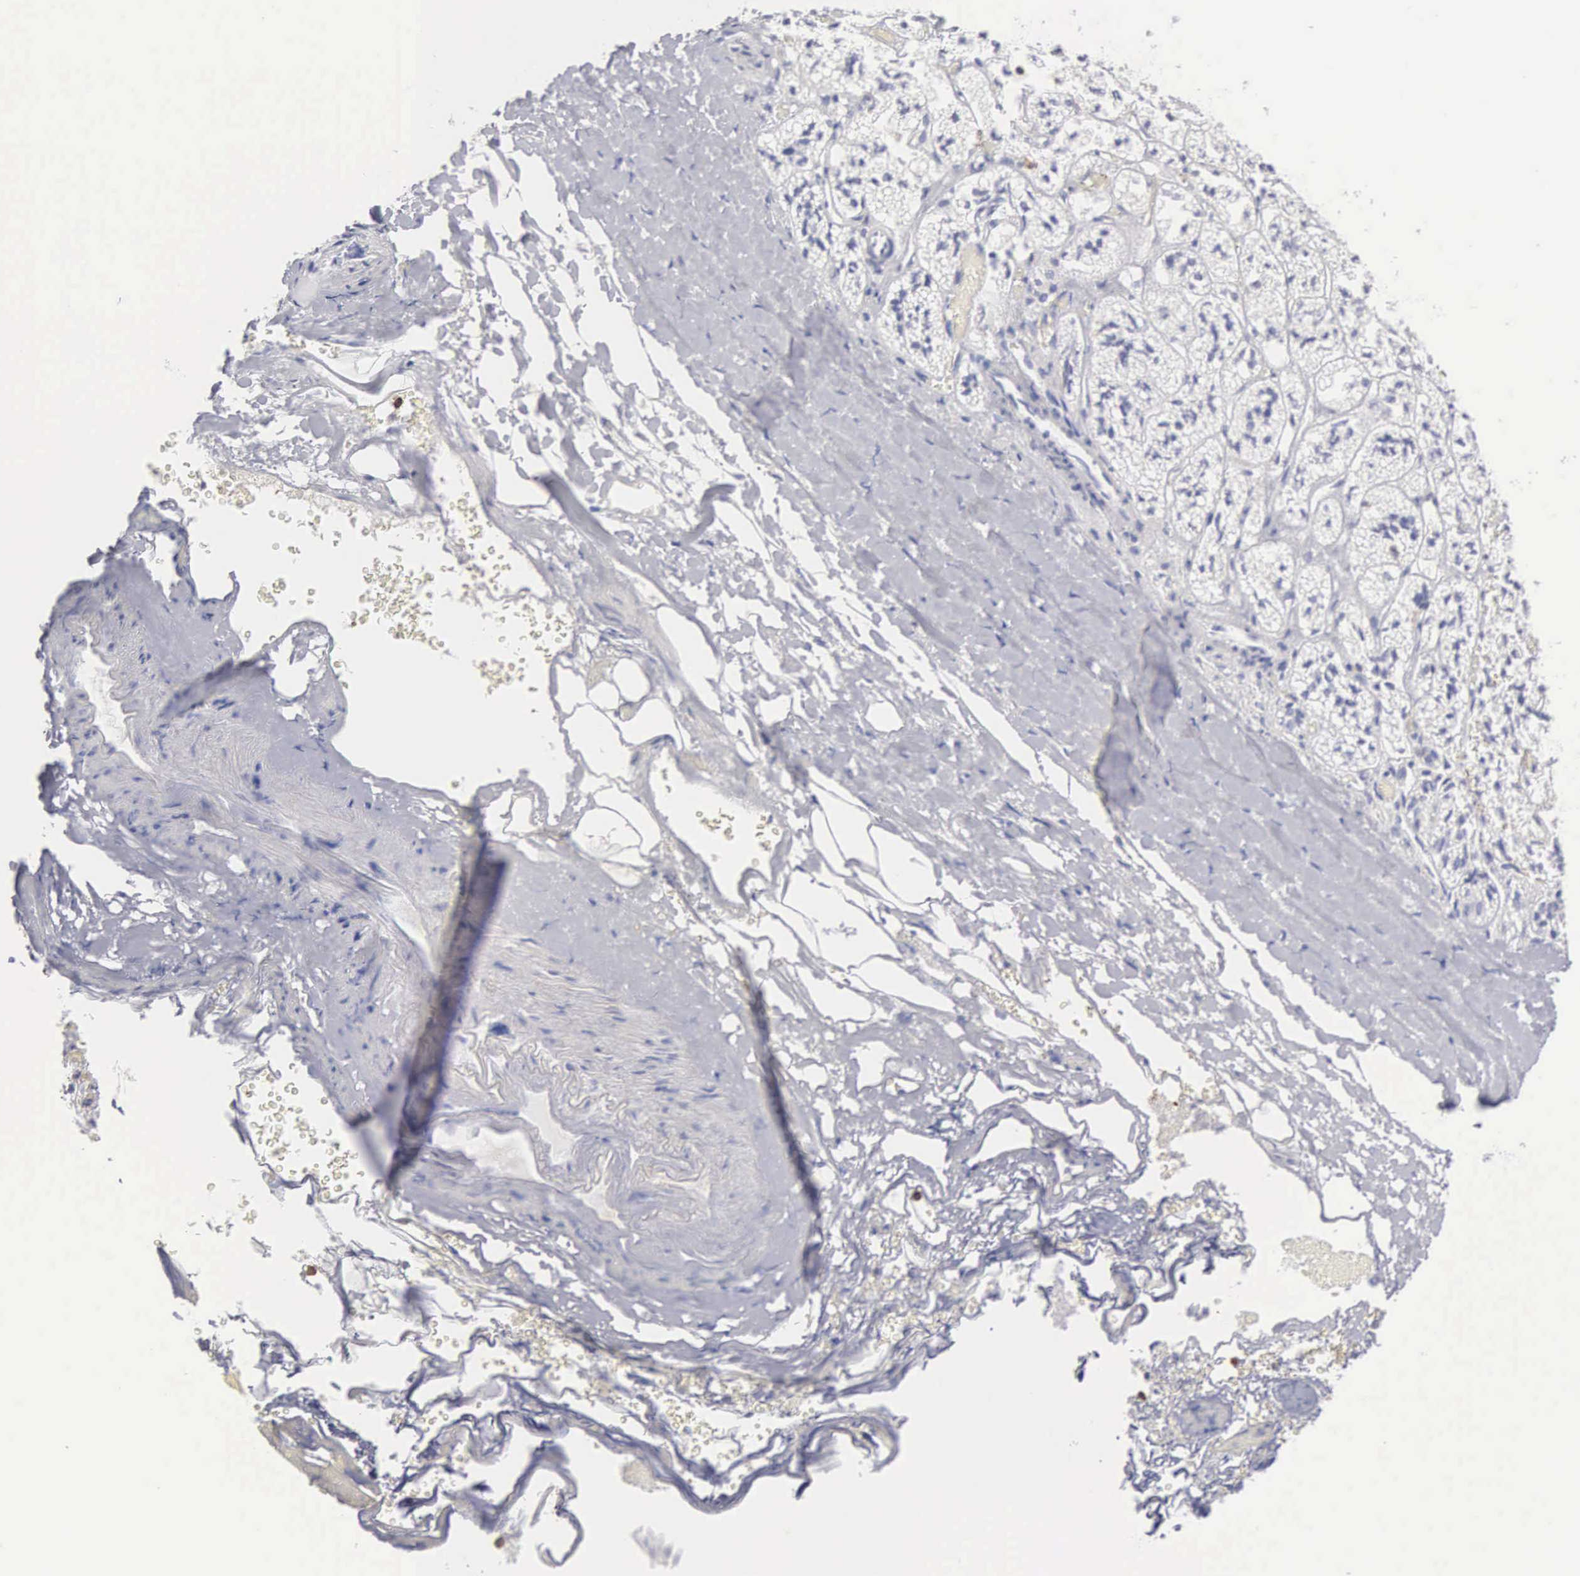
{"staining": {"intensity": "strong", "quantity": "<25%", "location": "cytoplasmic/membranous,nuclear"}, "tissue": "adrenal gland", "cell_type": "Glandular cells", "image_type": "normal", "snomed": [{"axis": "morphology", "description": "Normal tissue, NOS"}, {"axis": "topography", "description": "Adrenal gland"}], "caption": "Immunohistochemistry (IHC) micrograph of benign human adrenal gland stained for a protein (brown), which exhibits medium levels of strong cytoplasmic/membranous,nuclear staining in approximately <25% of glandular cells.", "gene": "ENSG00000285304", "patient": {"sex": "male", "age": 53}}